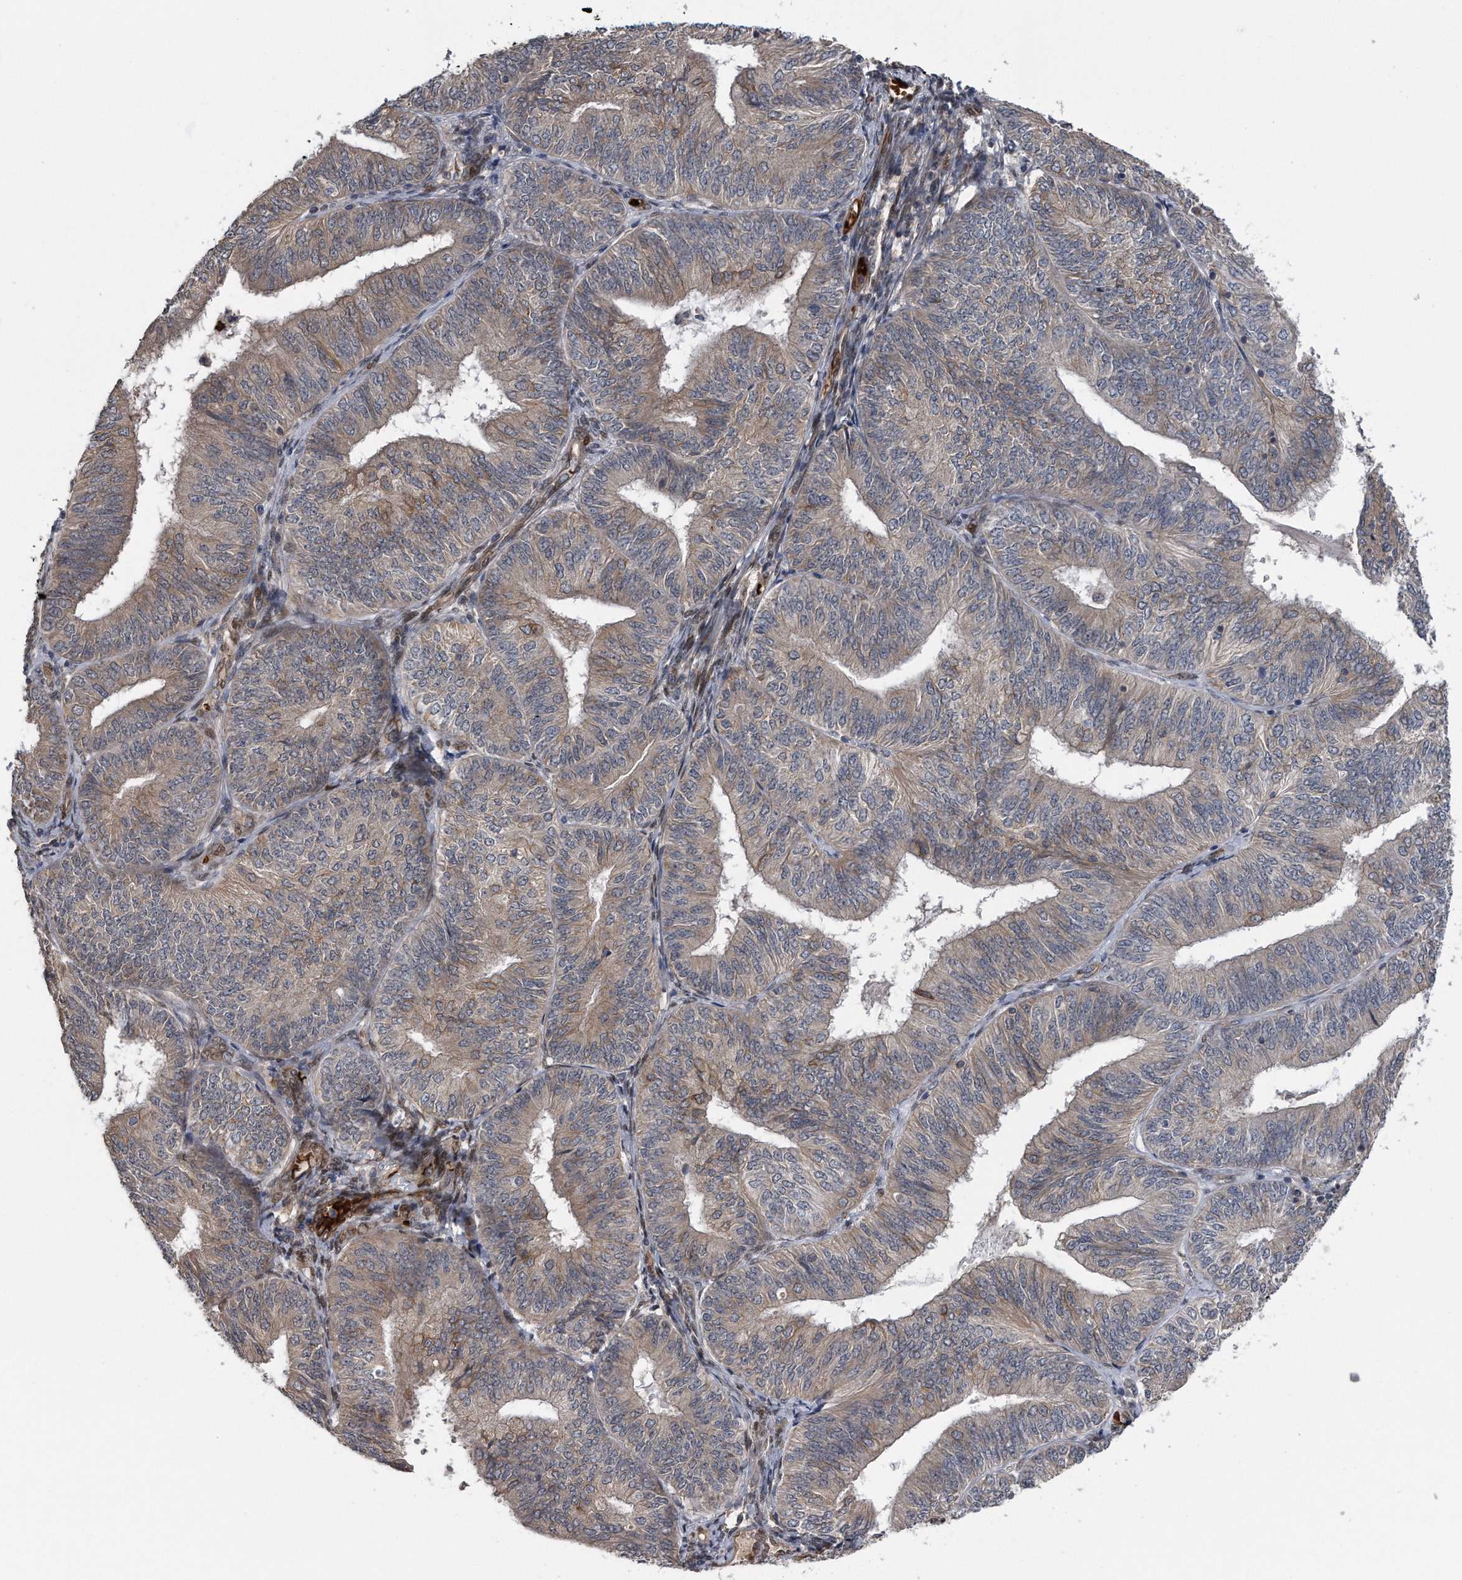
{"staining": {"intensity": "weak", "quantity": ">75%", "location": "cytoplasmic/membranous"}, "tissue": "endometrial cancer", "cell_type": "Tumor cells", "image_type": "cancer", "snomed": [{"axis": "morphology", "description": "Adenocarcinoma, NOS"}, {"axis": "topography", "description": "Endometrium"}], "caption": "An immunohistochemistry (IHC) image of neoplastic tissue is shown. Protein staining in brown shows weak cytoplasmic/membranous positivity in endometrial cancer (adenocarcinoma) within tumor cells.", "gene": "ZNF79", "patient": {"sex": "female", "age": 58}}